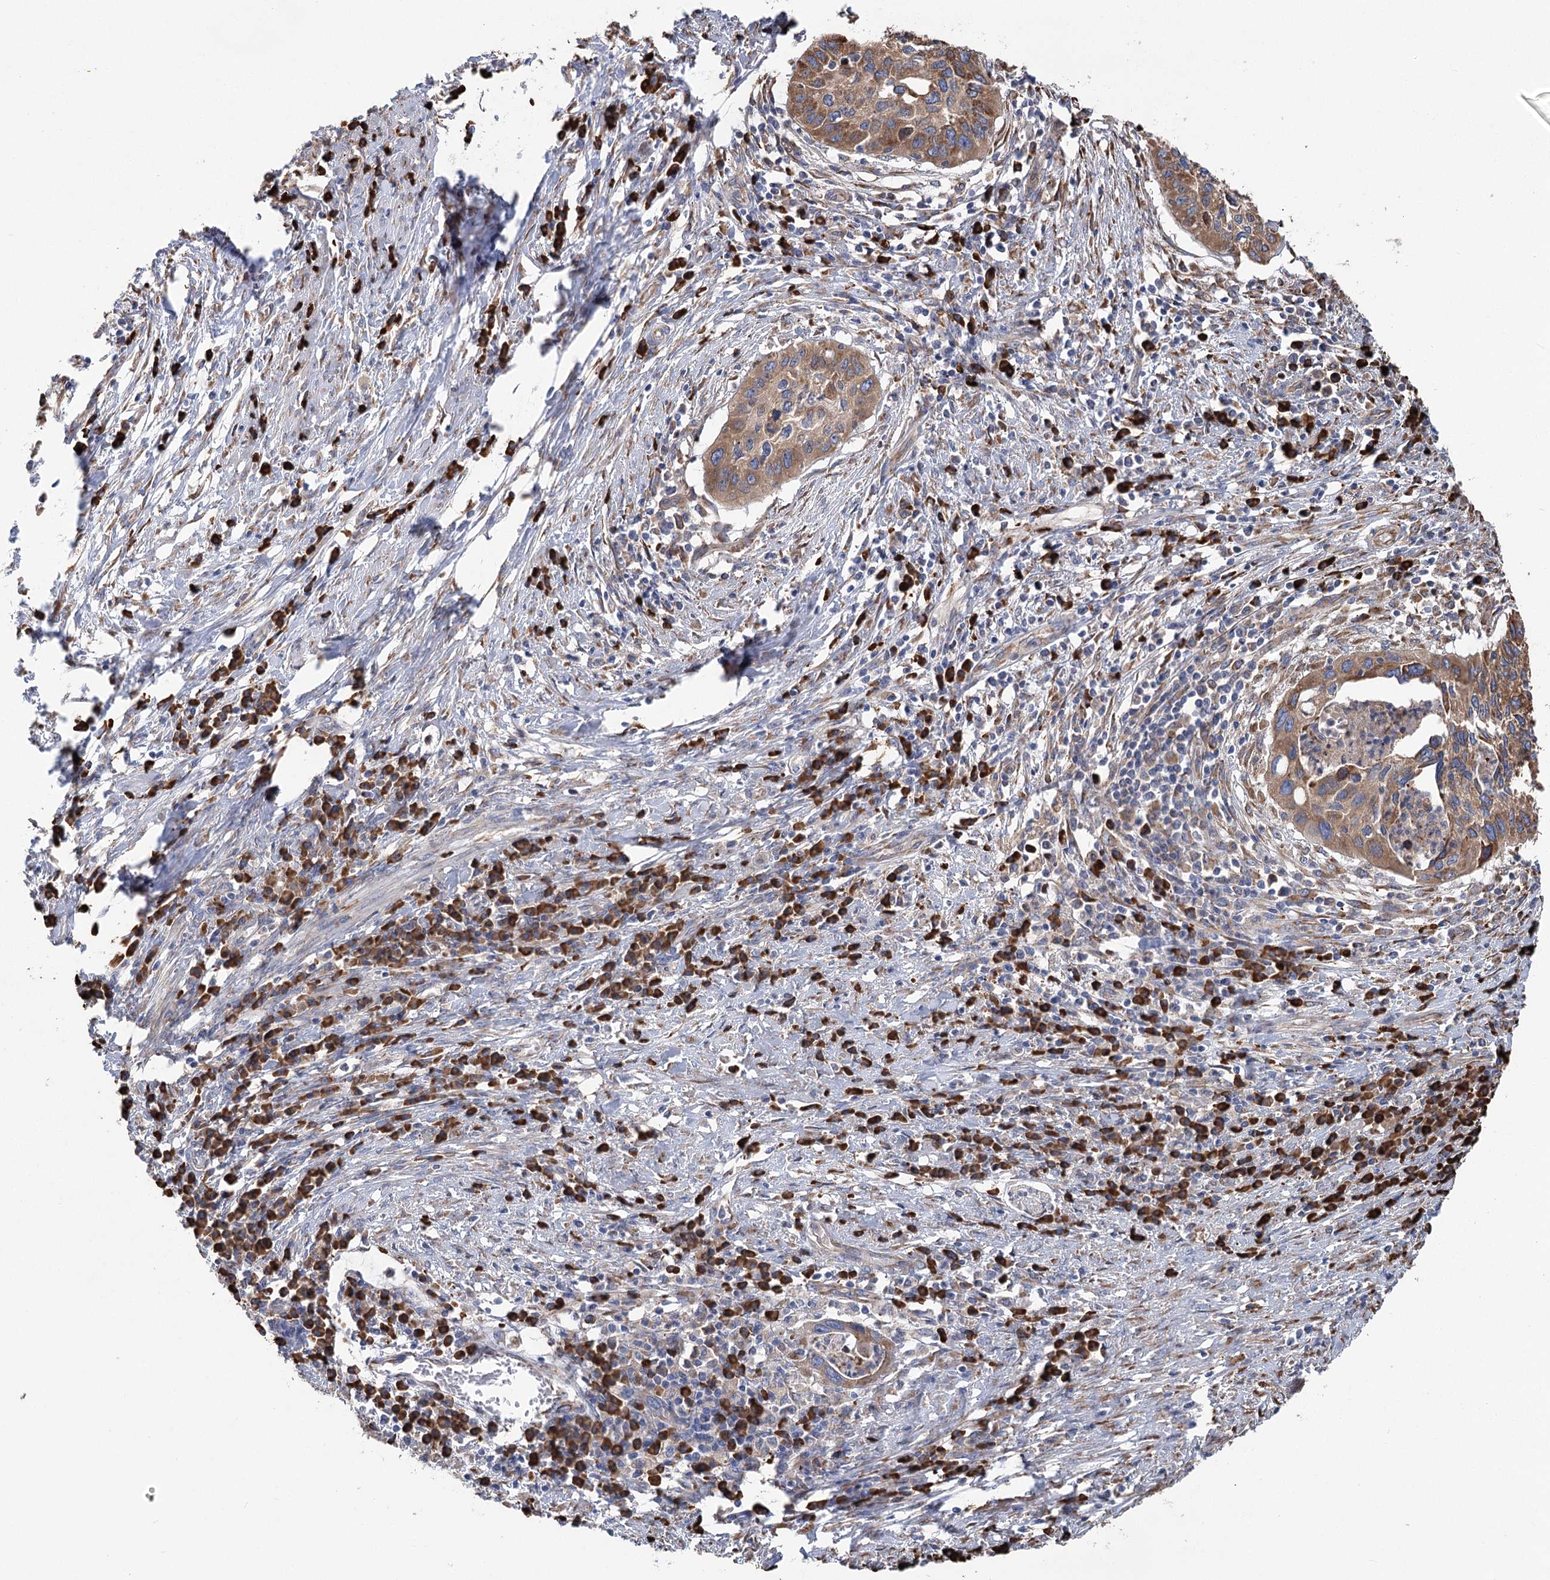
{"staining": {"intensity": "moderate", "quantity": ">75%", "location": "cytoplasmic/membranous"}, "tissue": "cervical cancer", "cell_type": "Tumor cells", "image_type": "cancer", "snomed": [{"axis": "morphology", "description": "Squamous cell carcinoma, NOS"}, {"axis": "topography", "description": "Cervix"}], "caption": "High-magnification brightfield microscopy of cervical cancer stained with DAB (brown) and counterstained with hematoxylin (blue). tumor cells exhibit moderate cytoplasmic/membranous expression is identified in approximately>75% of cells.", "gene": "METTL24", "patient": {"sex": "female", "age": 38}}